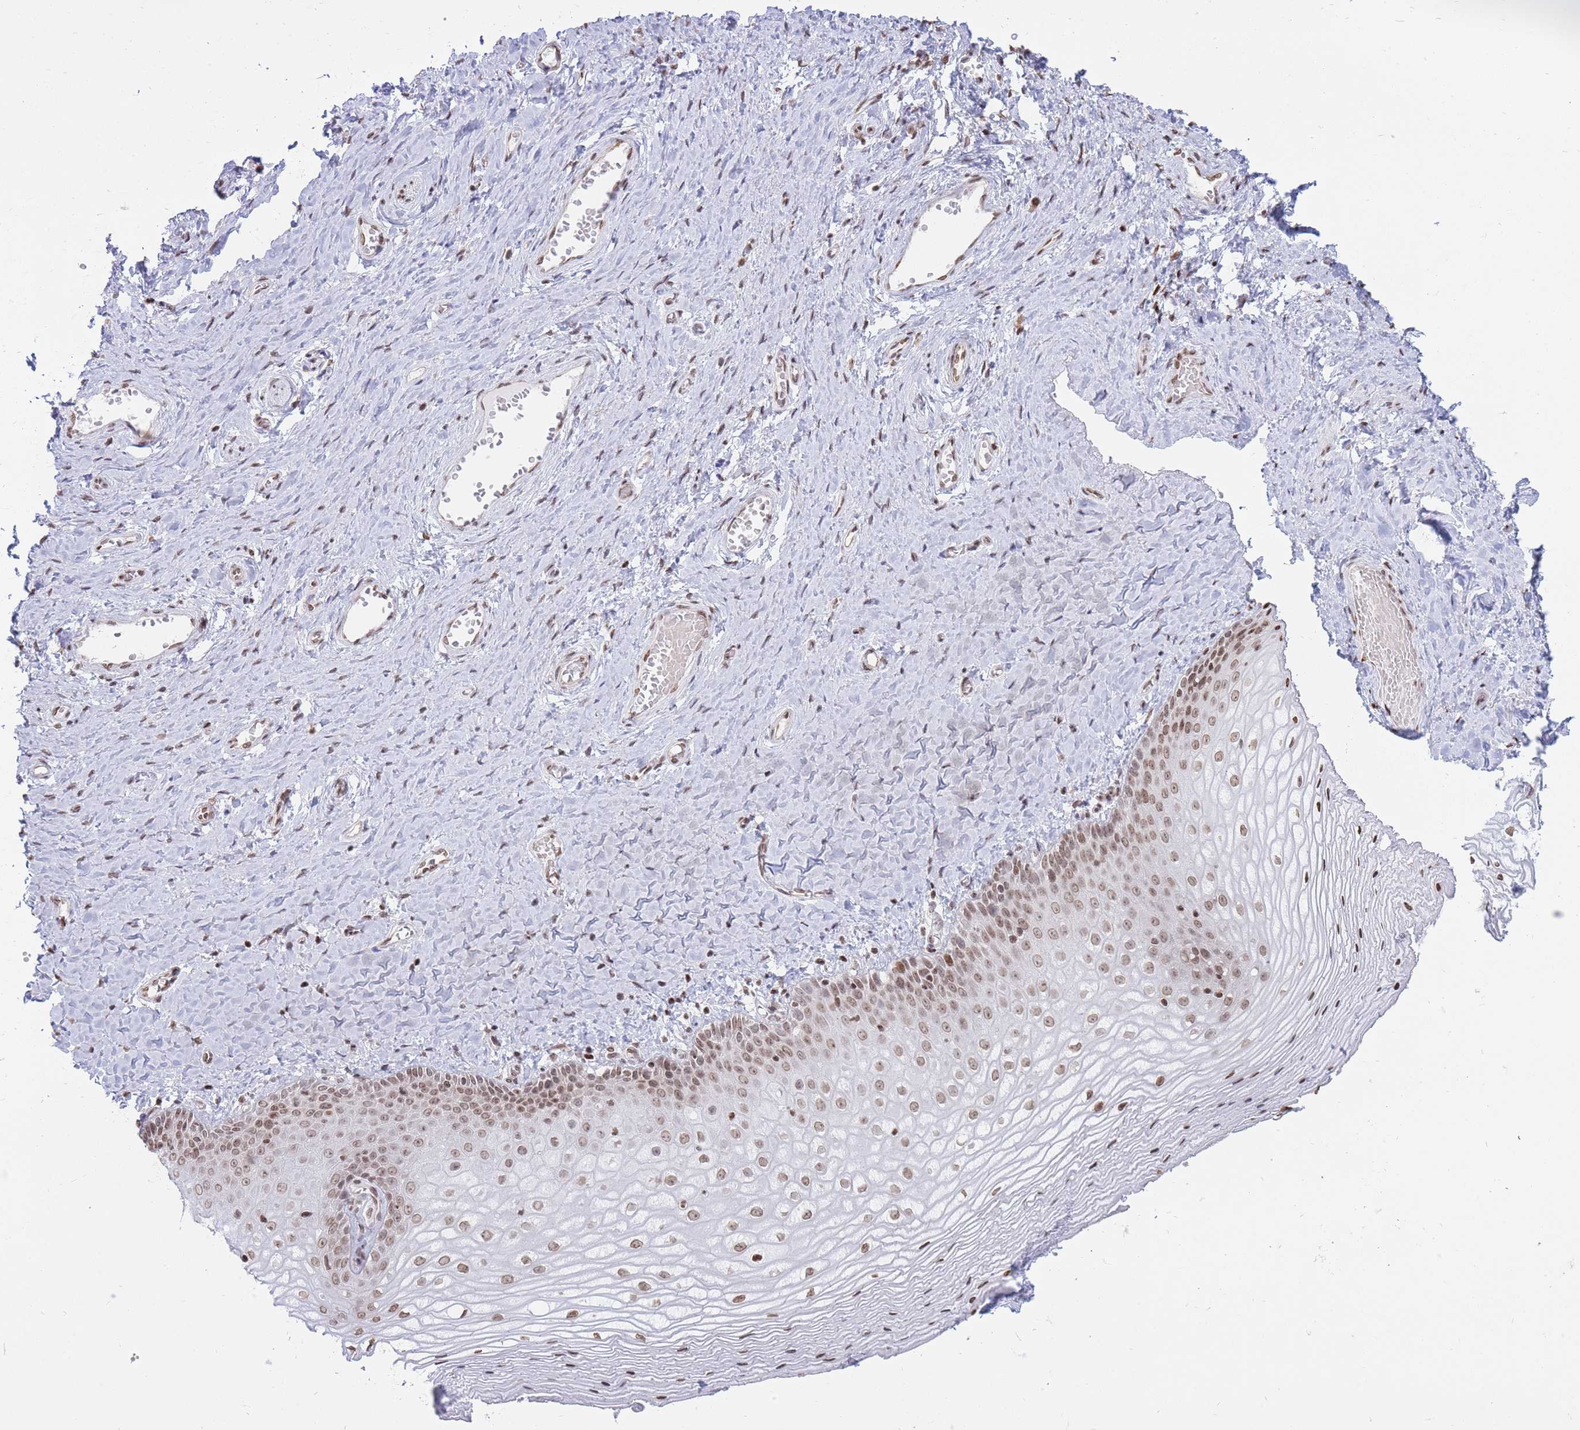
{"staining": {"intensity": "moderate", "quantity": ">75%", "location": "nuclear"}, "tissue": "vagina", "cell_type": "Squamous epithelial cells", "image_type": "normal", "snomed": [{"axis": "morphology", "description": "Normal tissue, NOS"}, {"axis": "topography", "description": "Vagina"}], "caption": "A medium amount of moderate nuclear expression is identified in approximately >75% of squamous epithelial cells in benign vagina.", "gene": "SHISAL1", "patient": {"sex": "female", "age": 65}}